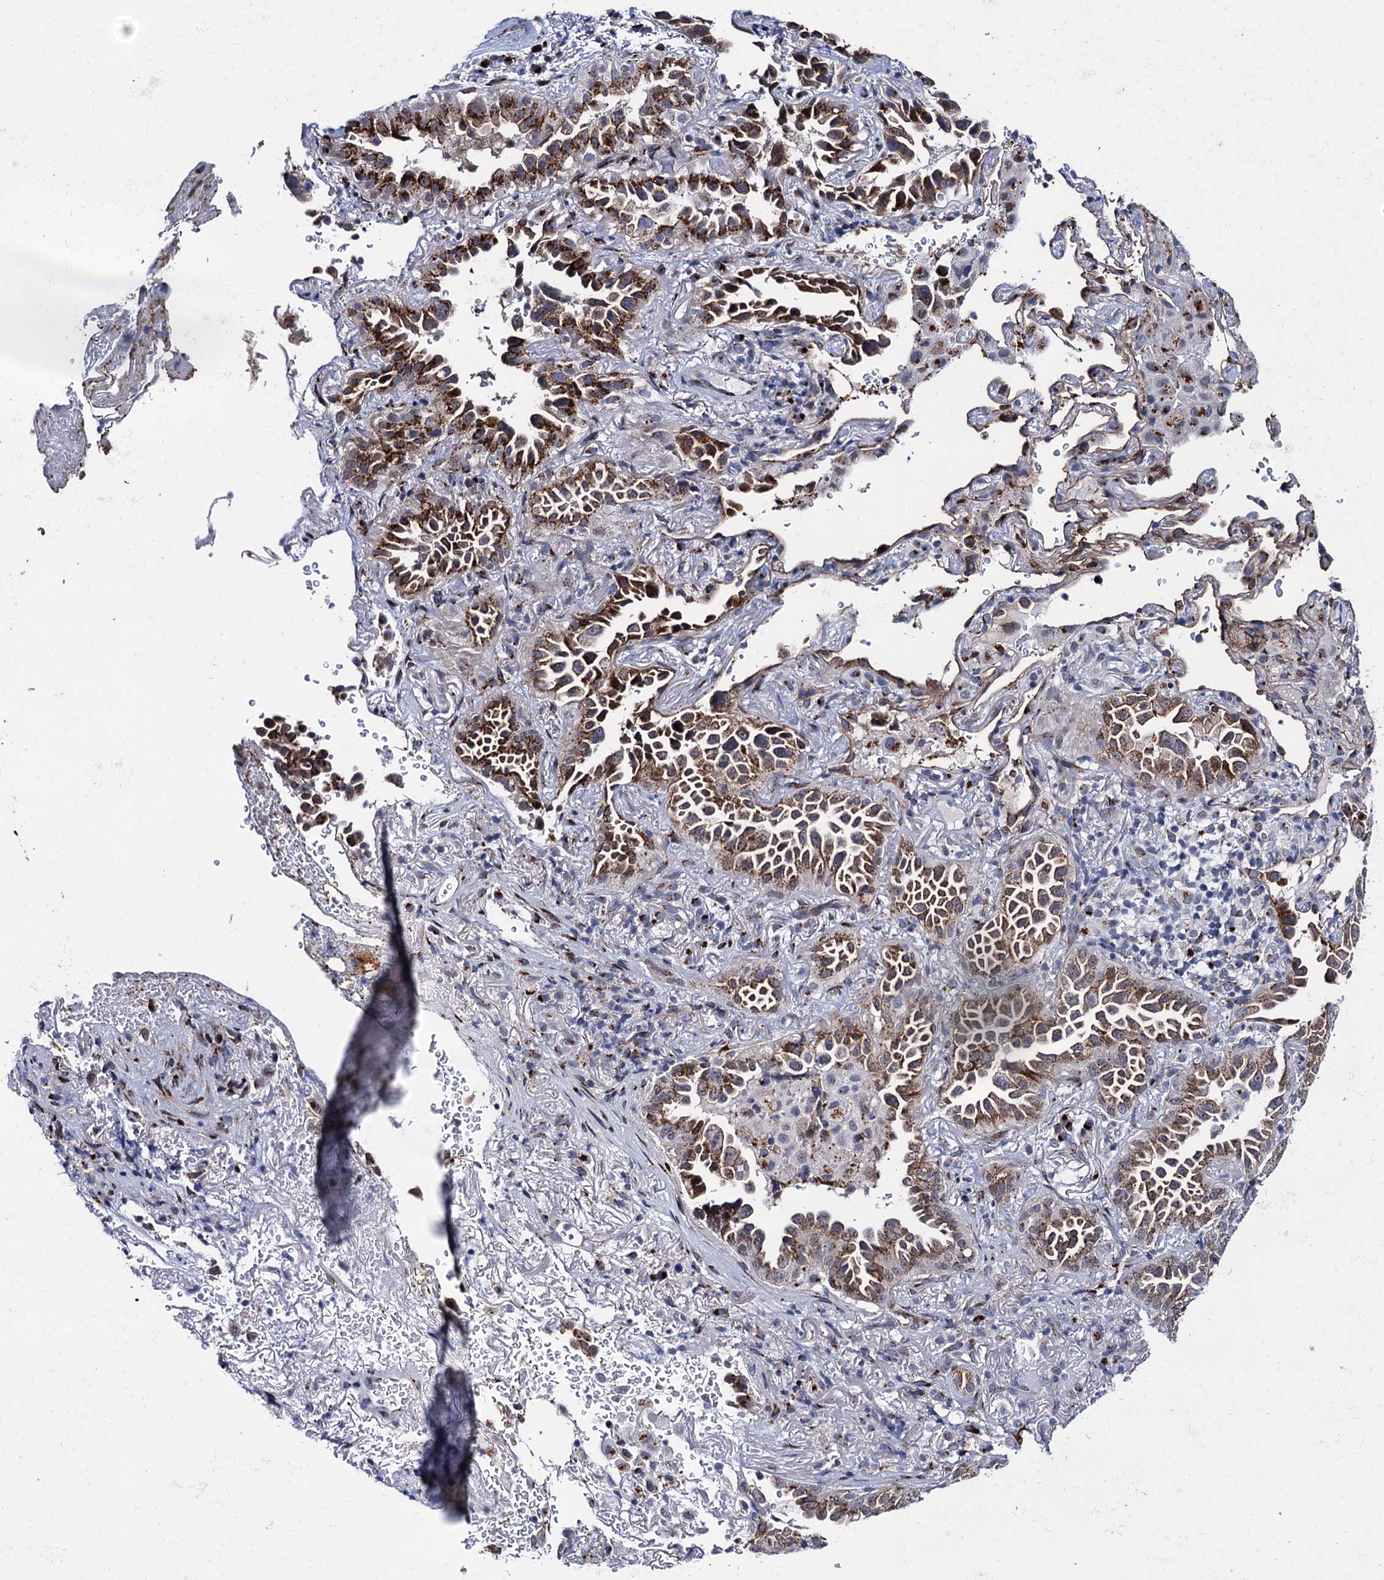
{"staining": {"intensity": "strong", "quantity": ">75%", "location": "cytoplasmic/membranous"}, "tissue": "lung cancer", "cell_type": "Tumor cells", "image_type": "cancer", "snomed": [{"axis": "morphology", "description": "Adenocarcinoma, NOS"}, {"axis": "topography", "description": "Lung"}], "caption": "Lung cancer stained for a protein (brown) displays strong cytoplasmic/membranous positive expression in approximately >75% of tumor cells.", "gene": "THAP2", "patient": {"sex": "female", "age": 69}}